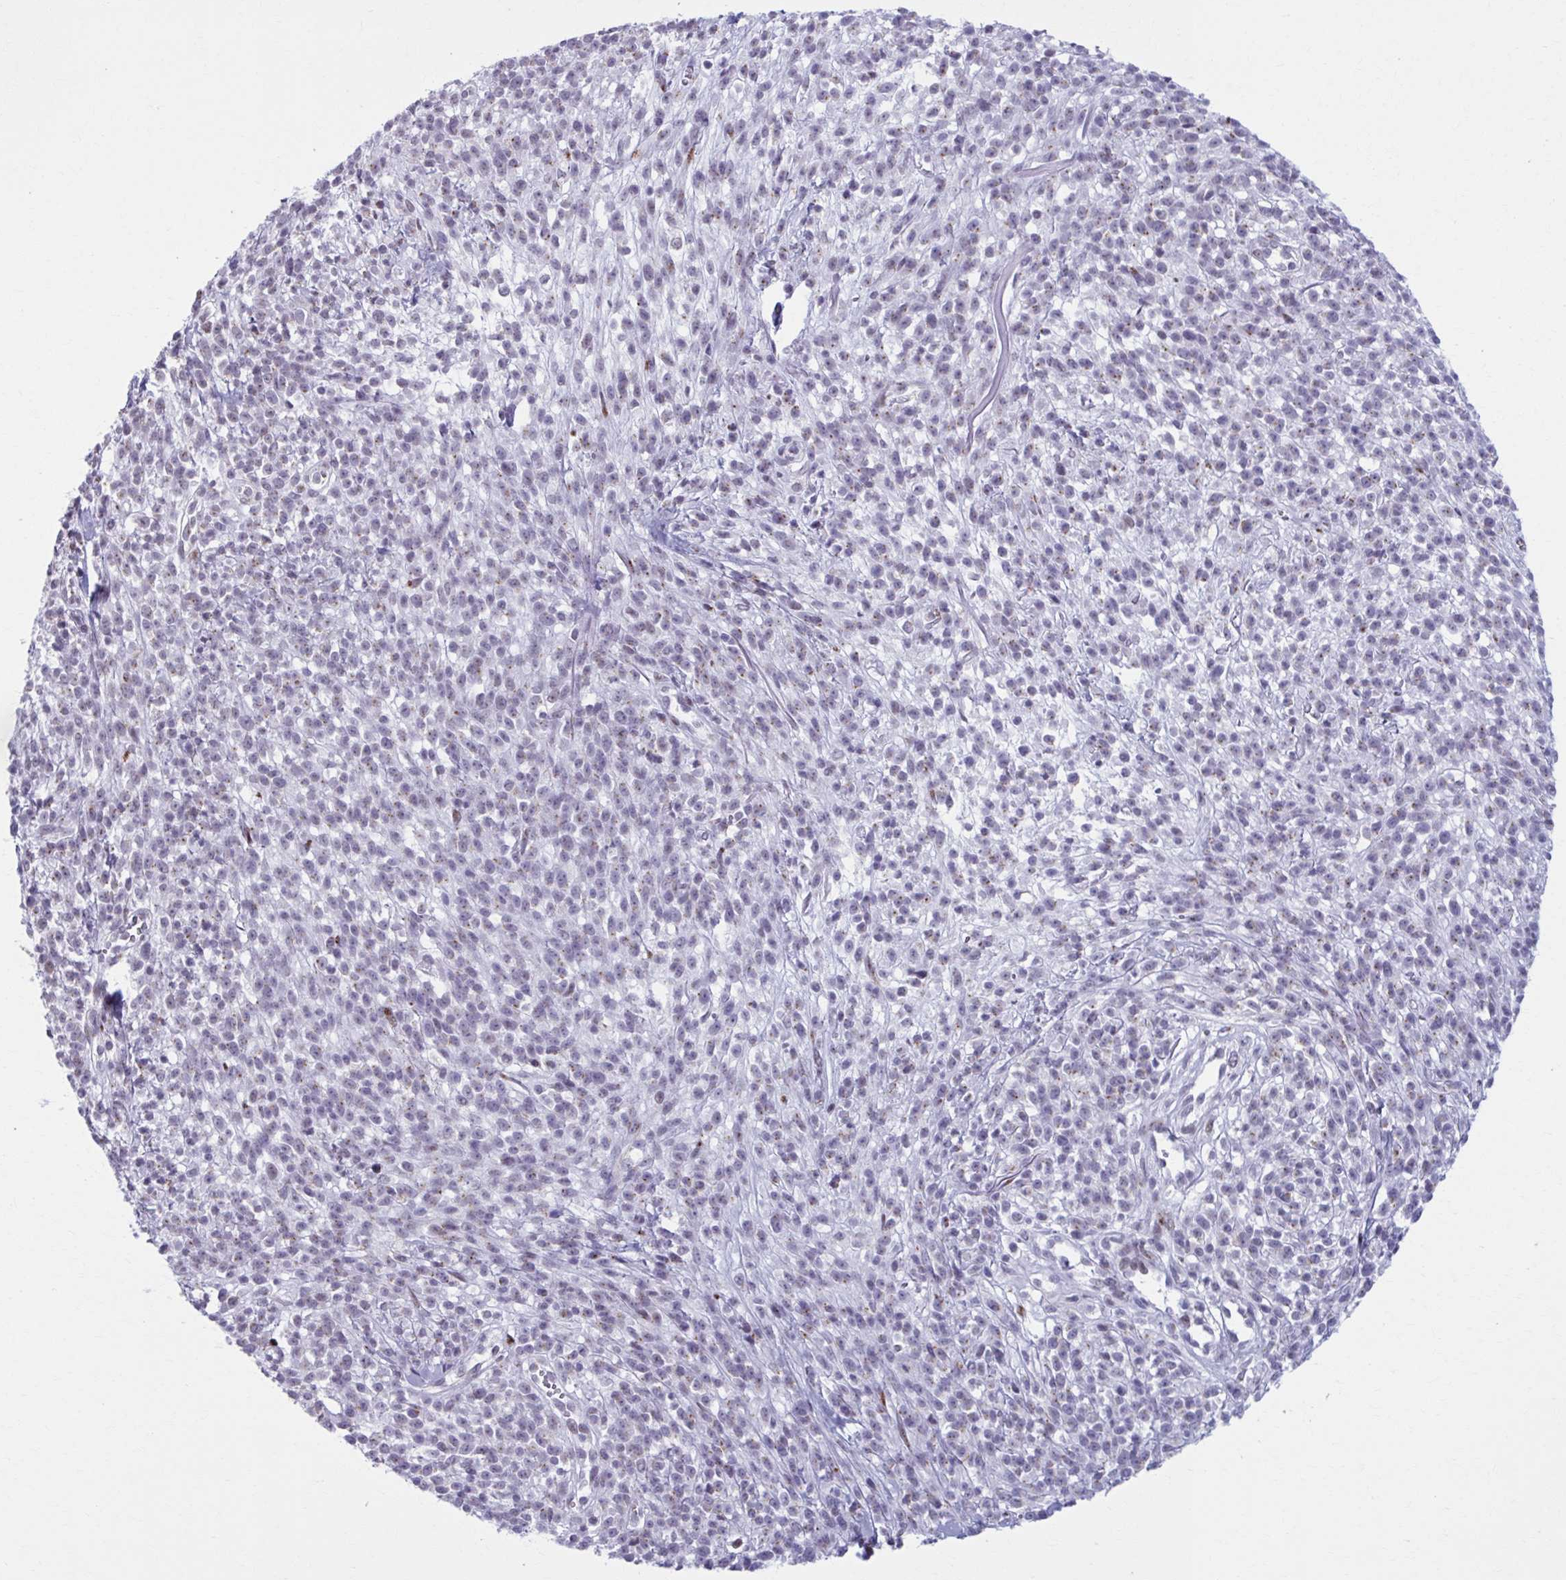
{"staining": {"intensity": "weak", "quantity": "<25%", "location": "cytoplasmic/membranous"}, "tissue": "melanoma", "cell_type": "Tumor cells", "image_type": "cancer", "snomed": [{"axis": "morphology", "description": "Malignant melanoma, NOS"}, {"axis": "topography", "description": "Skin"}, {"axis": "topography", "description": "Skin of trunk"}], "caption": "Melanoma was stained to show a protein in brown. There is no significant positivity in tumor cells.", "gene": "ZNF682", "patient": {"sex": "male", "age": 74}}